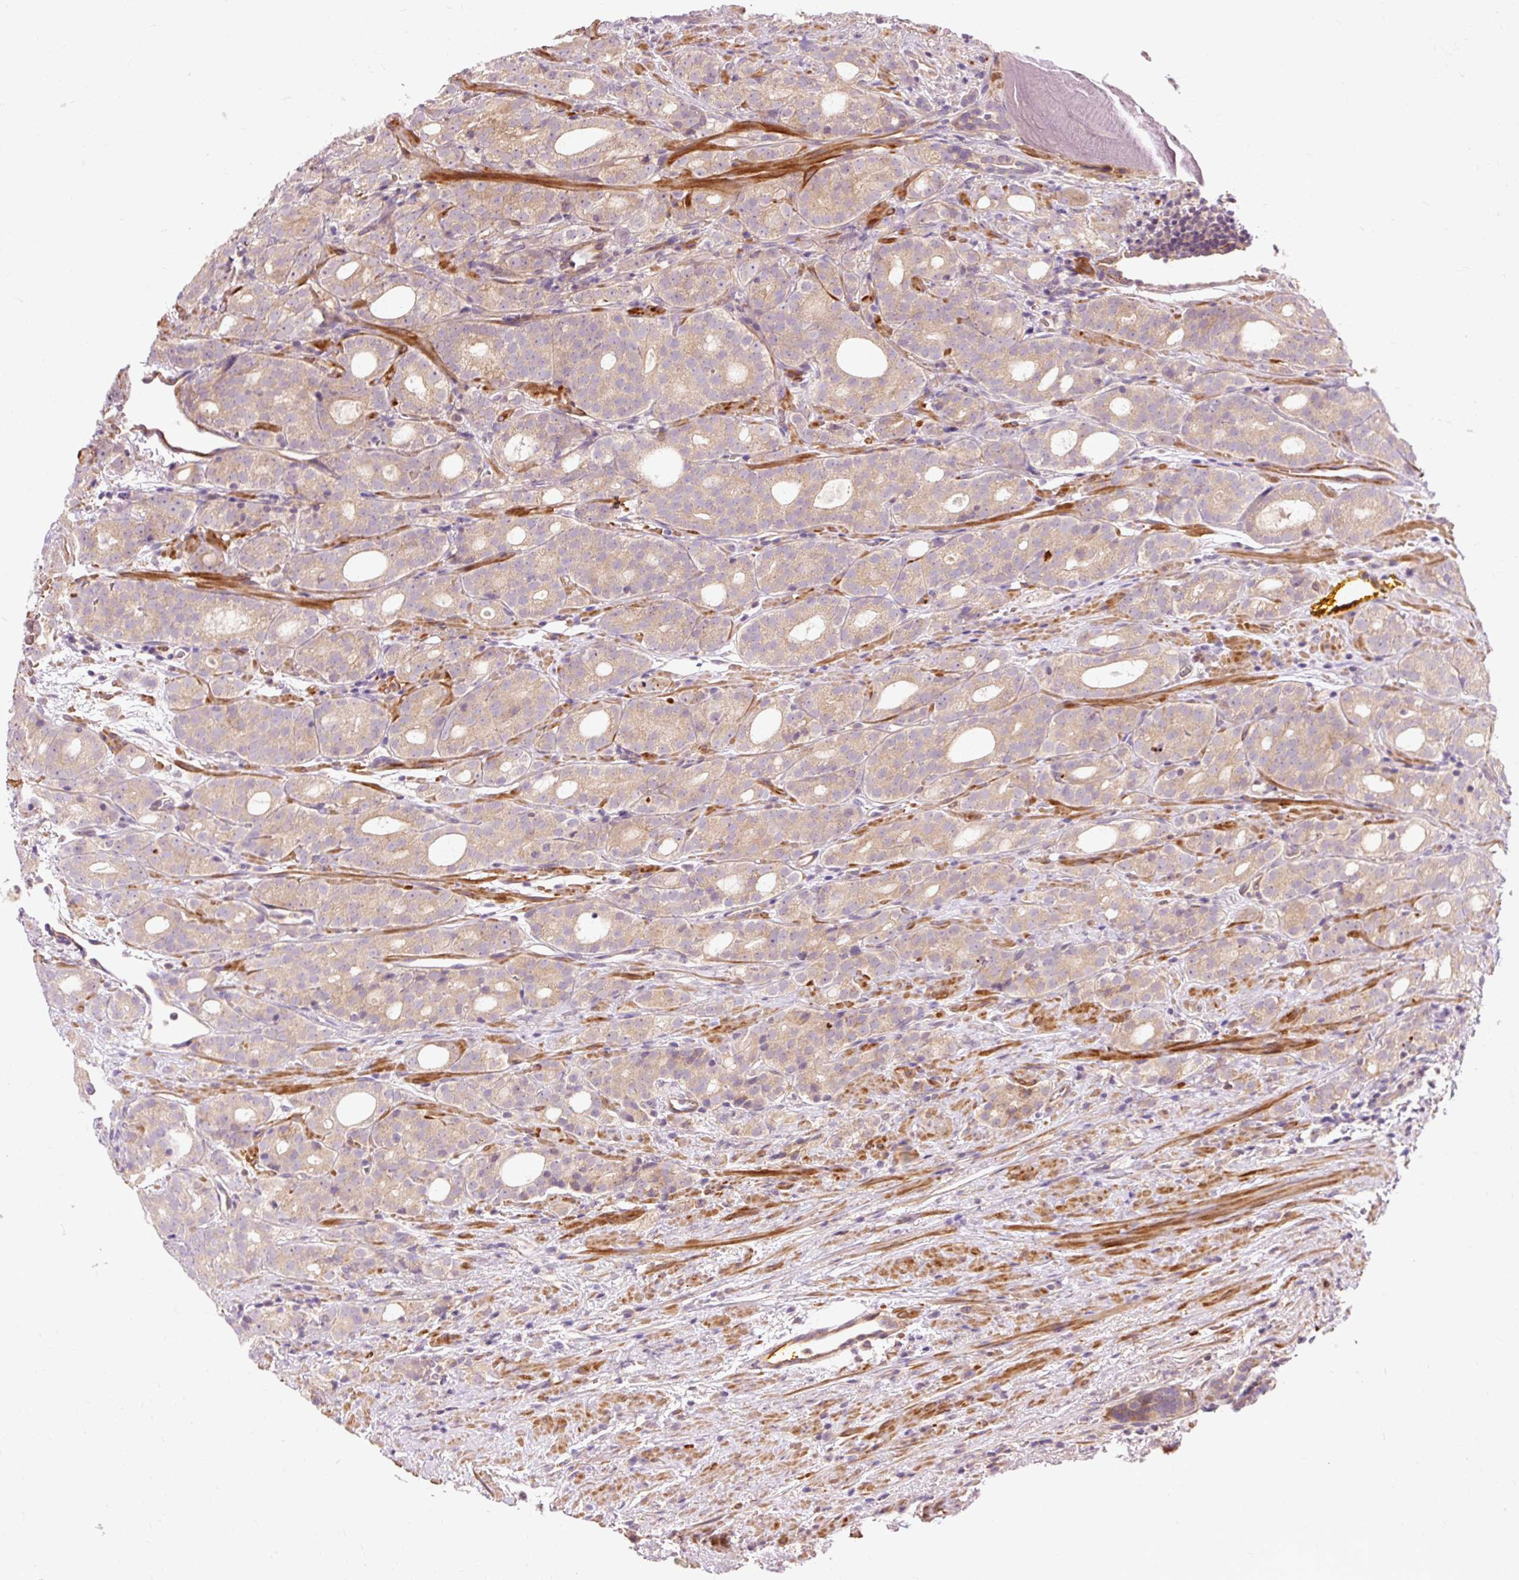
{"staining": {"intensity": "weak", "quantity": ">75%", "location": "cytoplasmic/membranous"}, "tissue": "prostate cancer", "cell_type": "Tumor cells", "image_type": "cancer", "snomed": [{"axis": "morphology", "description": "Adenocarcinoma, High grade"}, {"axis": "topography", "description": "Prostate"}], "caption": "IHC of human prostate high-grade adenocarcinoma displays low levels of weak cytoplasmic/membranous staining in approximately >75% of tumor cells.", "gene": "RIPOR3", "patient": {"sex": "male", "age": 64}}